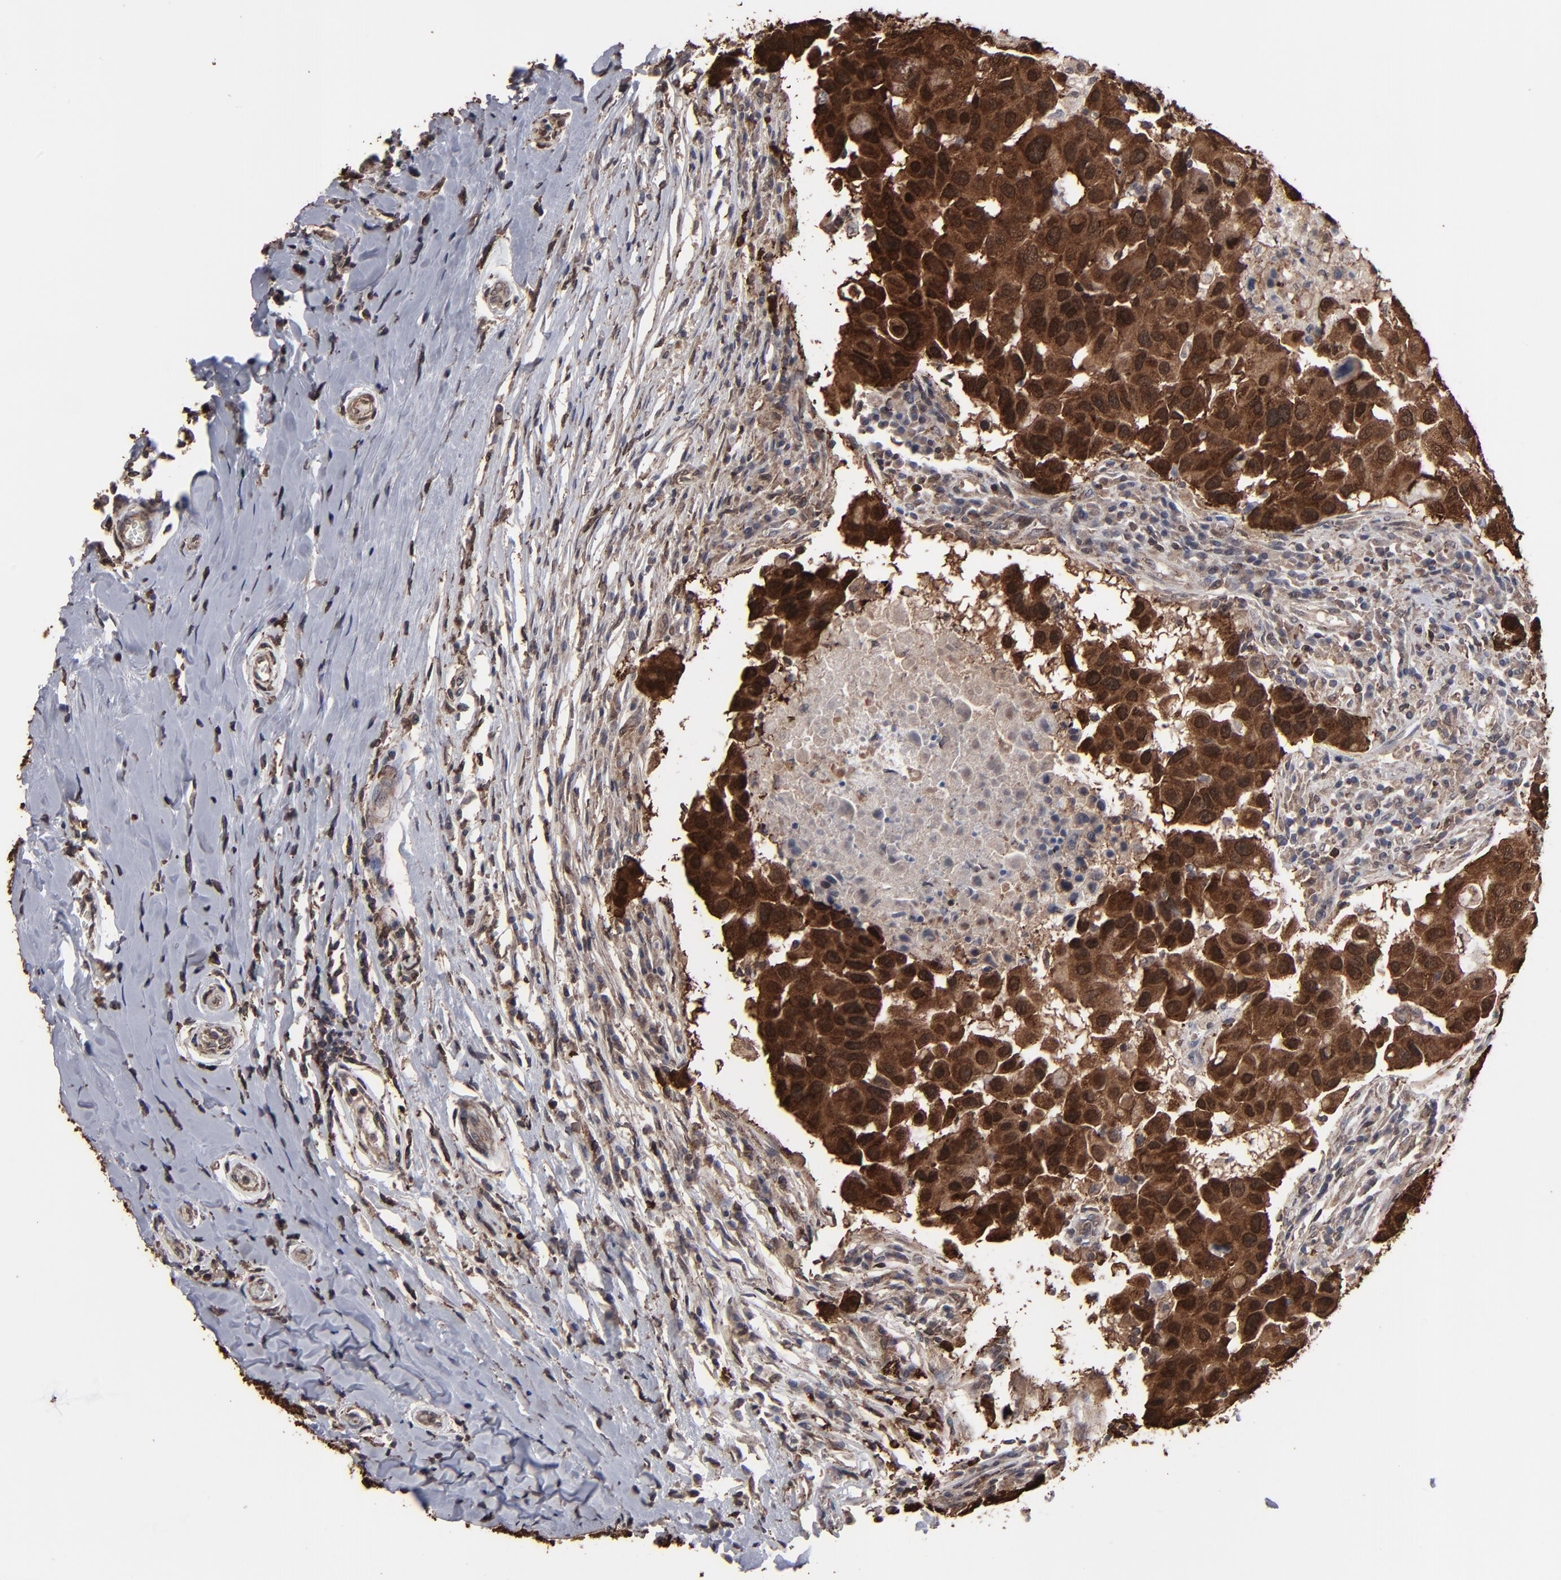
{"staining": {"intensity": "strong", "quantity": ">75%", "location": "cytoplasmic/membranous,nuclear"}, "tissue": "breast cancer", "cell_type": "Tumor cells", "image_type": "cancer", "snomed": [{"axis": "morphology", "description": "Duct carcinoma"}, {"axis": "topography", "description": "Breast"}], "caption": "IHC histopathology image of neoplastic tissue: human breast cancer stained using IHC displays high levels of strong protein expression localized specifically in the cytoplasmic/membranous and nuclear of tumor cells, appearing as a cytoplasmic/membranous and nuclear brown color.", "gene": "KIAA2026", "patient": {"sex": "female", "age": 27}}